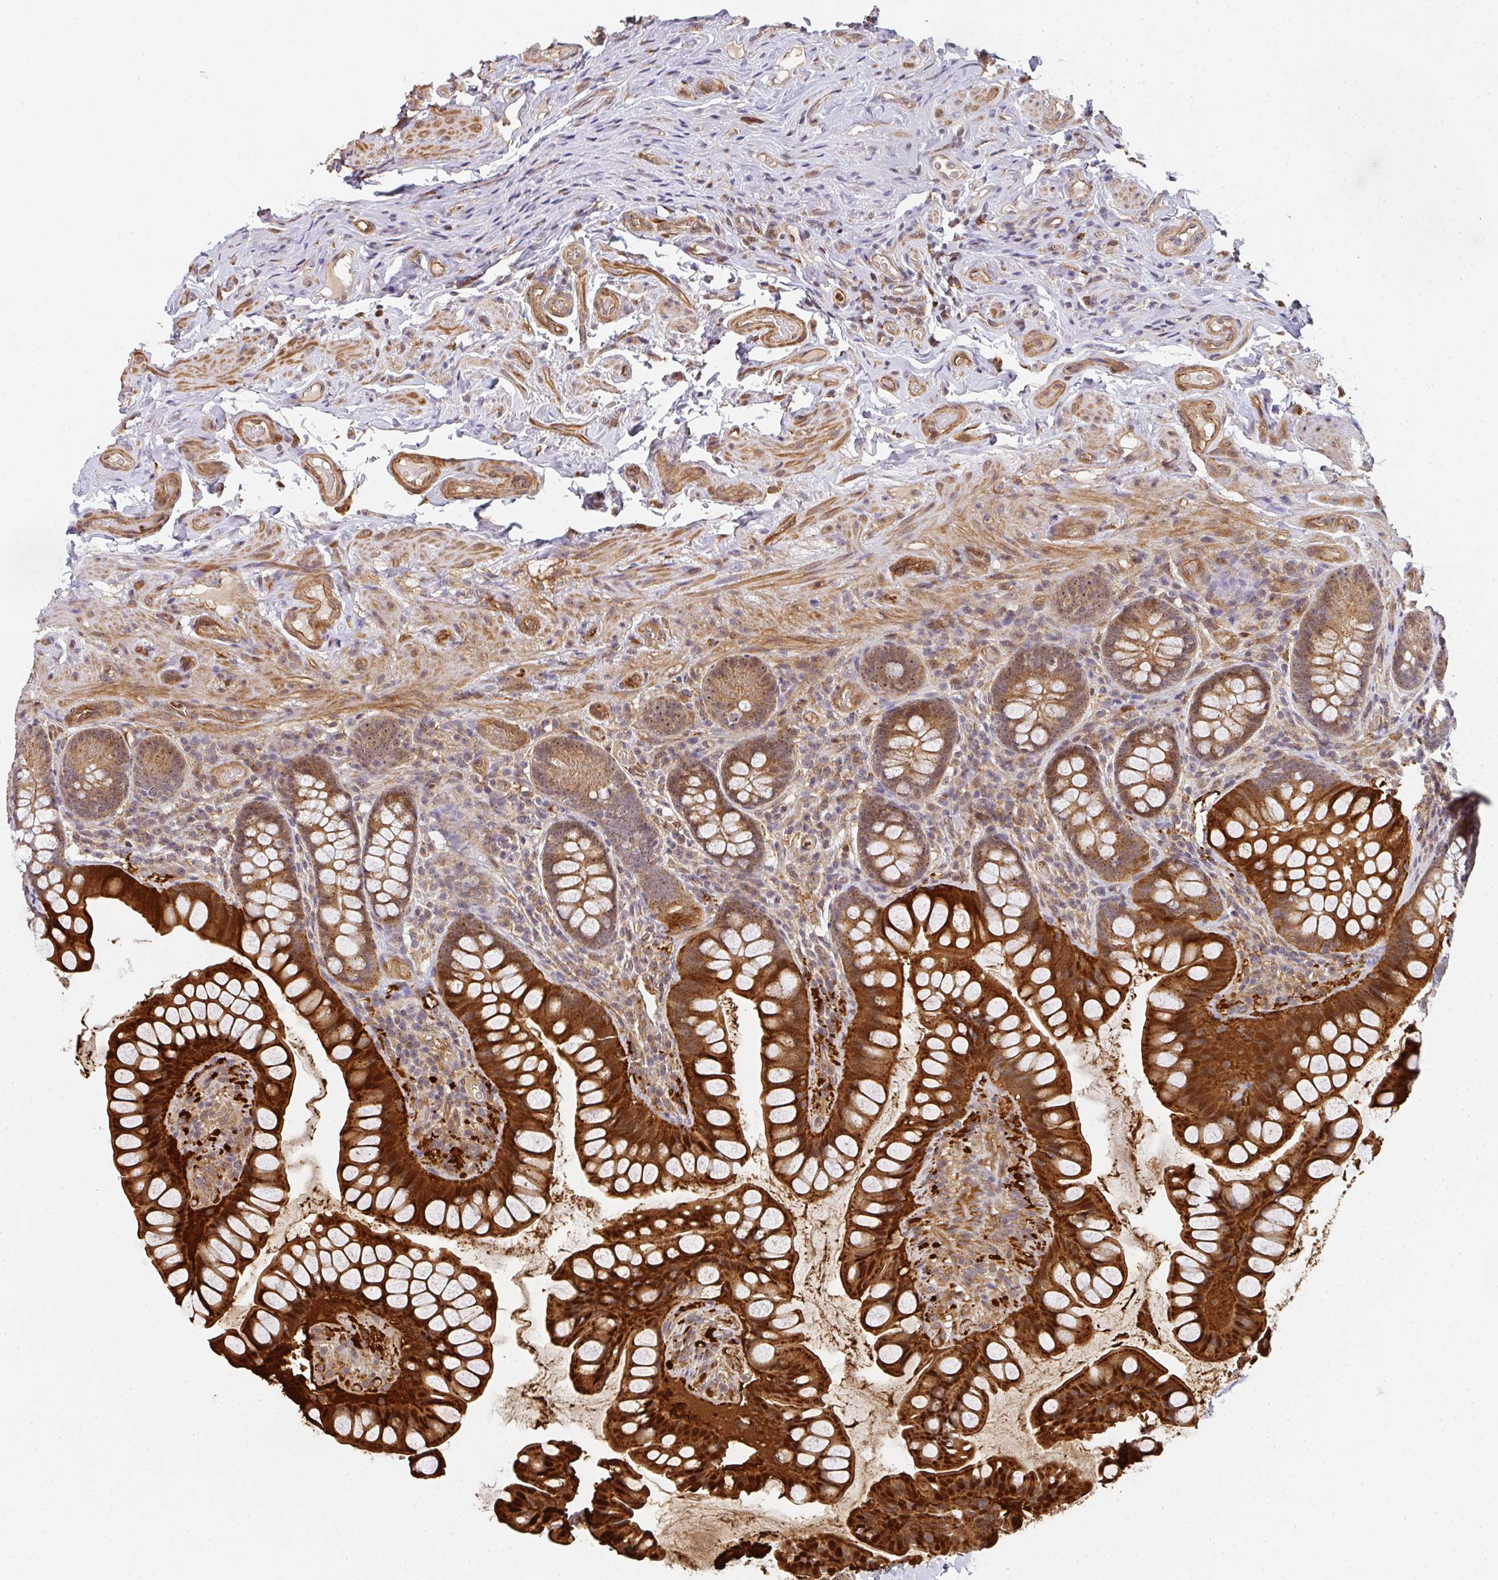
{"staining": {"intensity": "strong", "quantity": "25%-75%", "location": "cytoplasmic/membranous,nuclear"}, "tissue": "small intestine", "cell_type": "Glandular cells", "image_type": "normal", "snomed": [{"axis": "morphology", "description": "Normal tissue, NOS"}, {"axis": "topography", "description": "Small intestine"}], "caption": "Small intestine stained with a brown dye reveals strong cytoplasmic/membranous,nuclear positive positivity in approximately 25%-75% of glandular cells.", "gene": "SIMC1", "patient": {"sex": "male", "age": 70}}